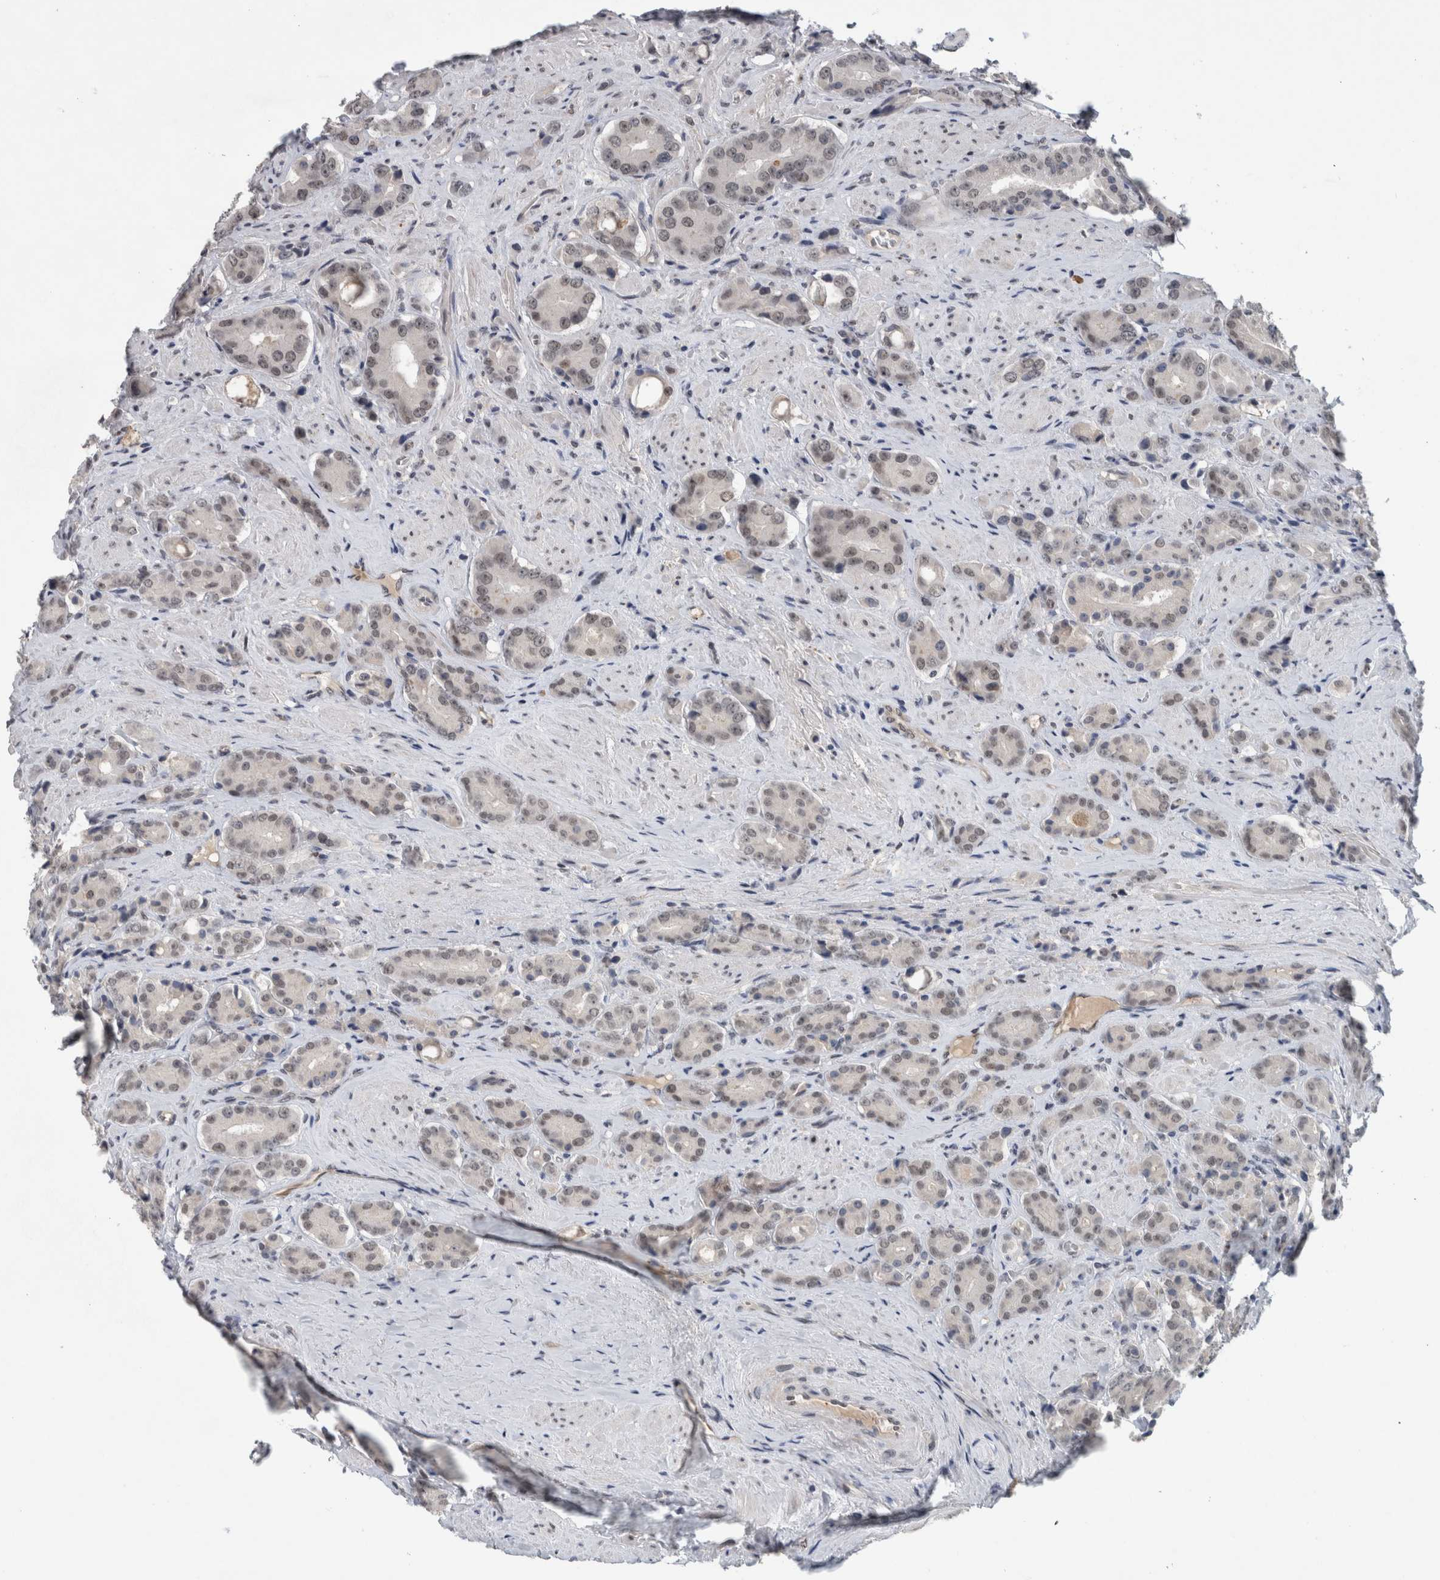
{"staining": {"intensity": "negative", "quantity": "none", "location": "none"}, "tissue": "prostate cancer", "cell_type": "Tumor cells", "image_type": "cancer", "snomed": [{"axis": "morphology", "description": "Adenocarcinoma, High grade"}, {"axis": "topography", "description": "Prostate"}], "caption": "The histopathology image reveals no significant staining in tumor cells of prostate cancer.", "gene": "PRXL2A", "patient": {"sex": "male", "age": 71}}